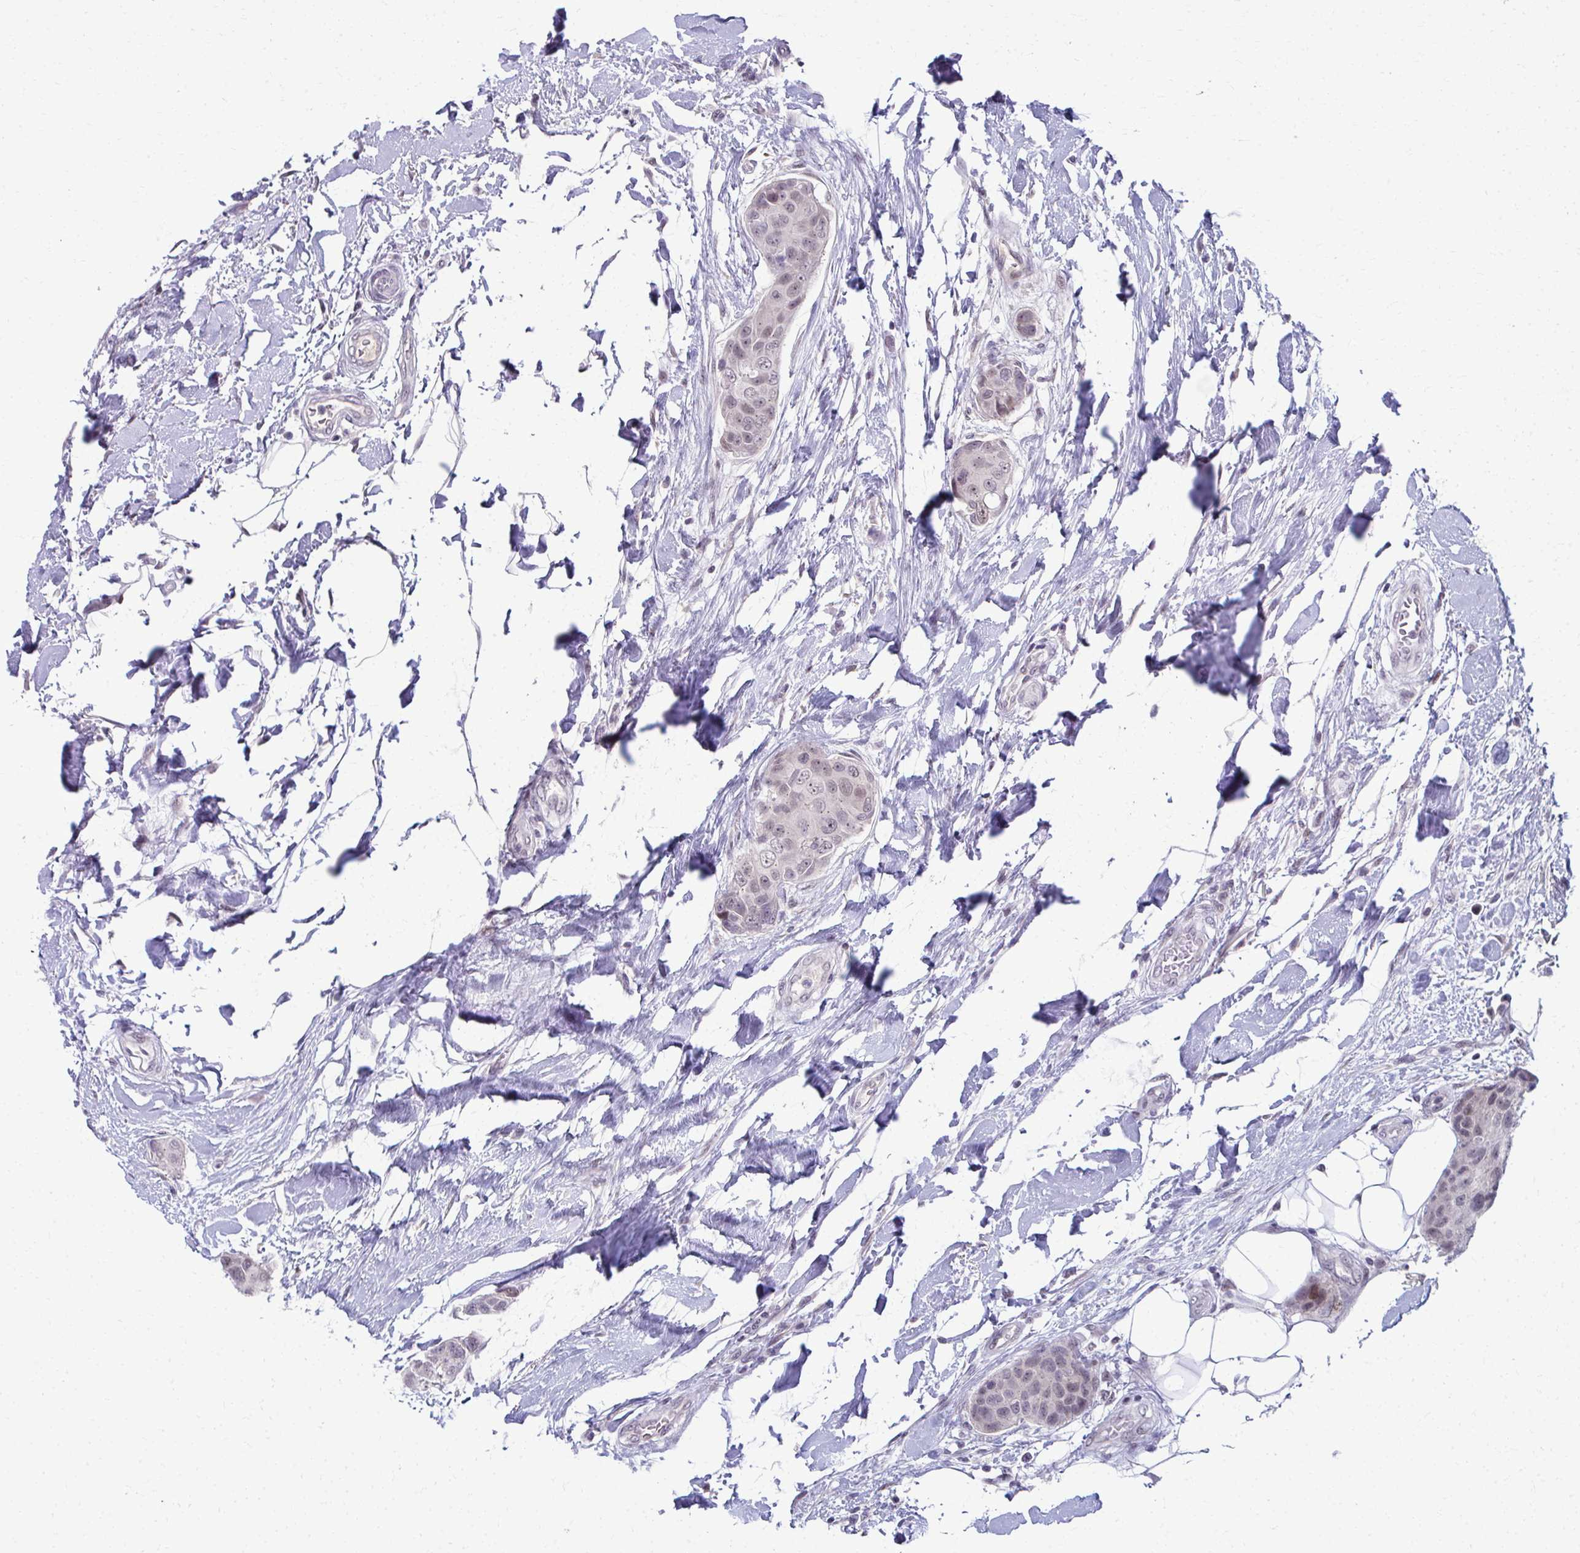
{"staining": {"intensity": "weak", "quantity": "<25%", "location": "nuclear"}, "tissue": "breast cancer", "cell_type": "Tumor cells", "image_type": "cancer", "snomed": [{"axis": "morphology", "description": "Duct carcinoma"}, {"axis": "topography", "description": "Breast"}, {"axis": "topography", "description": "Lymph node"}], "caption": "A histopathology image of breast intraductal carcinoma stained for a protein reveals no brown staining in tumor cells.", "gene": "MAF1", "patient": {"sex": "female", "age": 80}}